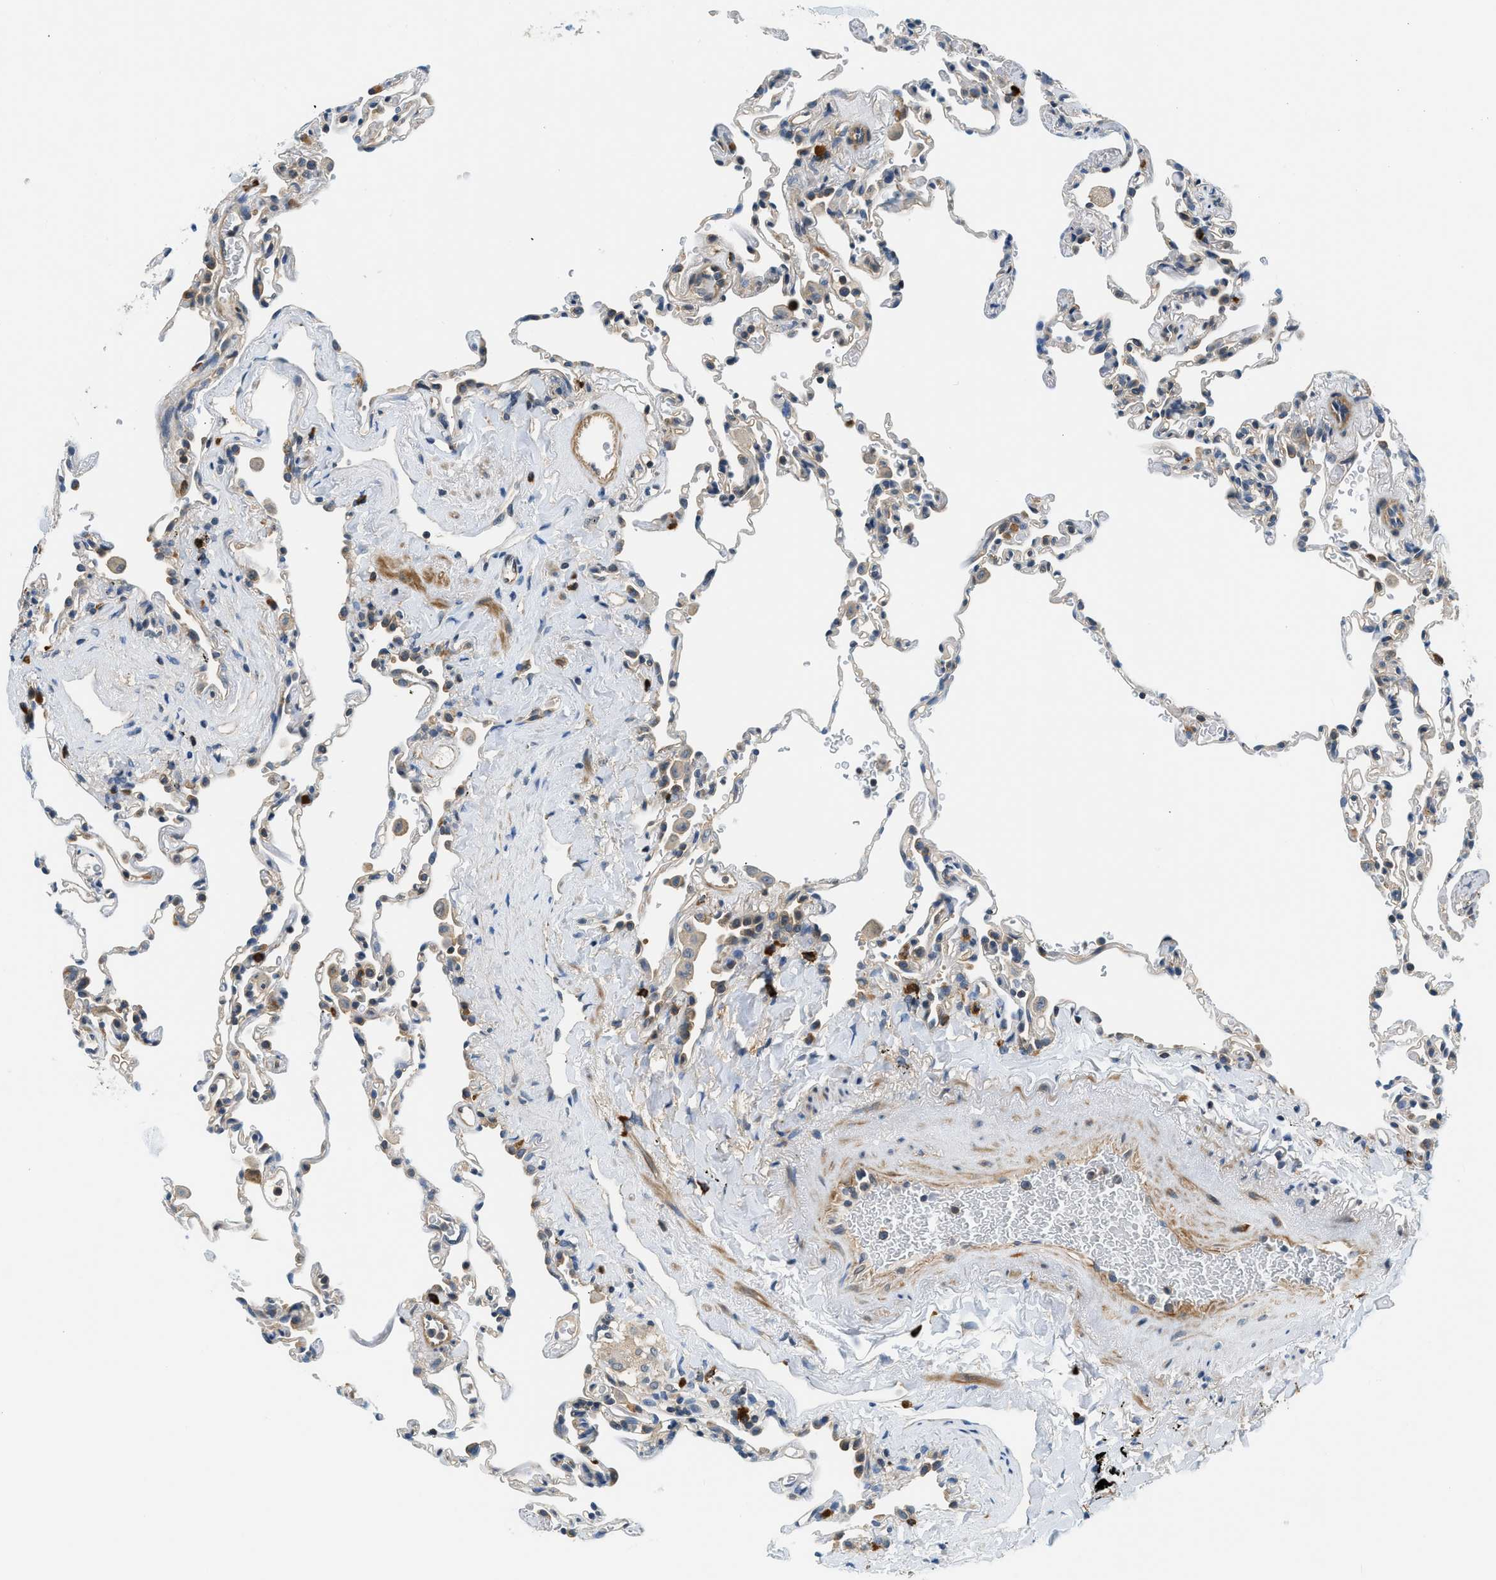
{"staining": {"intensity": "weak", "quantity": "<25%", "location": "cytoplasmic/membranous"}, "tissue": "lung", "cell_type": "Alveolar cells", "image_type": "normal", "snomed": [{"axis": "morphology", "description": "Normal tissue, NOS"}, {"axis": "topography", "description": "Lung"}], "caption": "Immunohistochemical staining of benign human lung reveals no significant expression in alveolar cells.", "gene": "CBLB", "patient": {"sex": "male", "age": 59}}